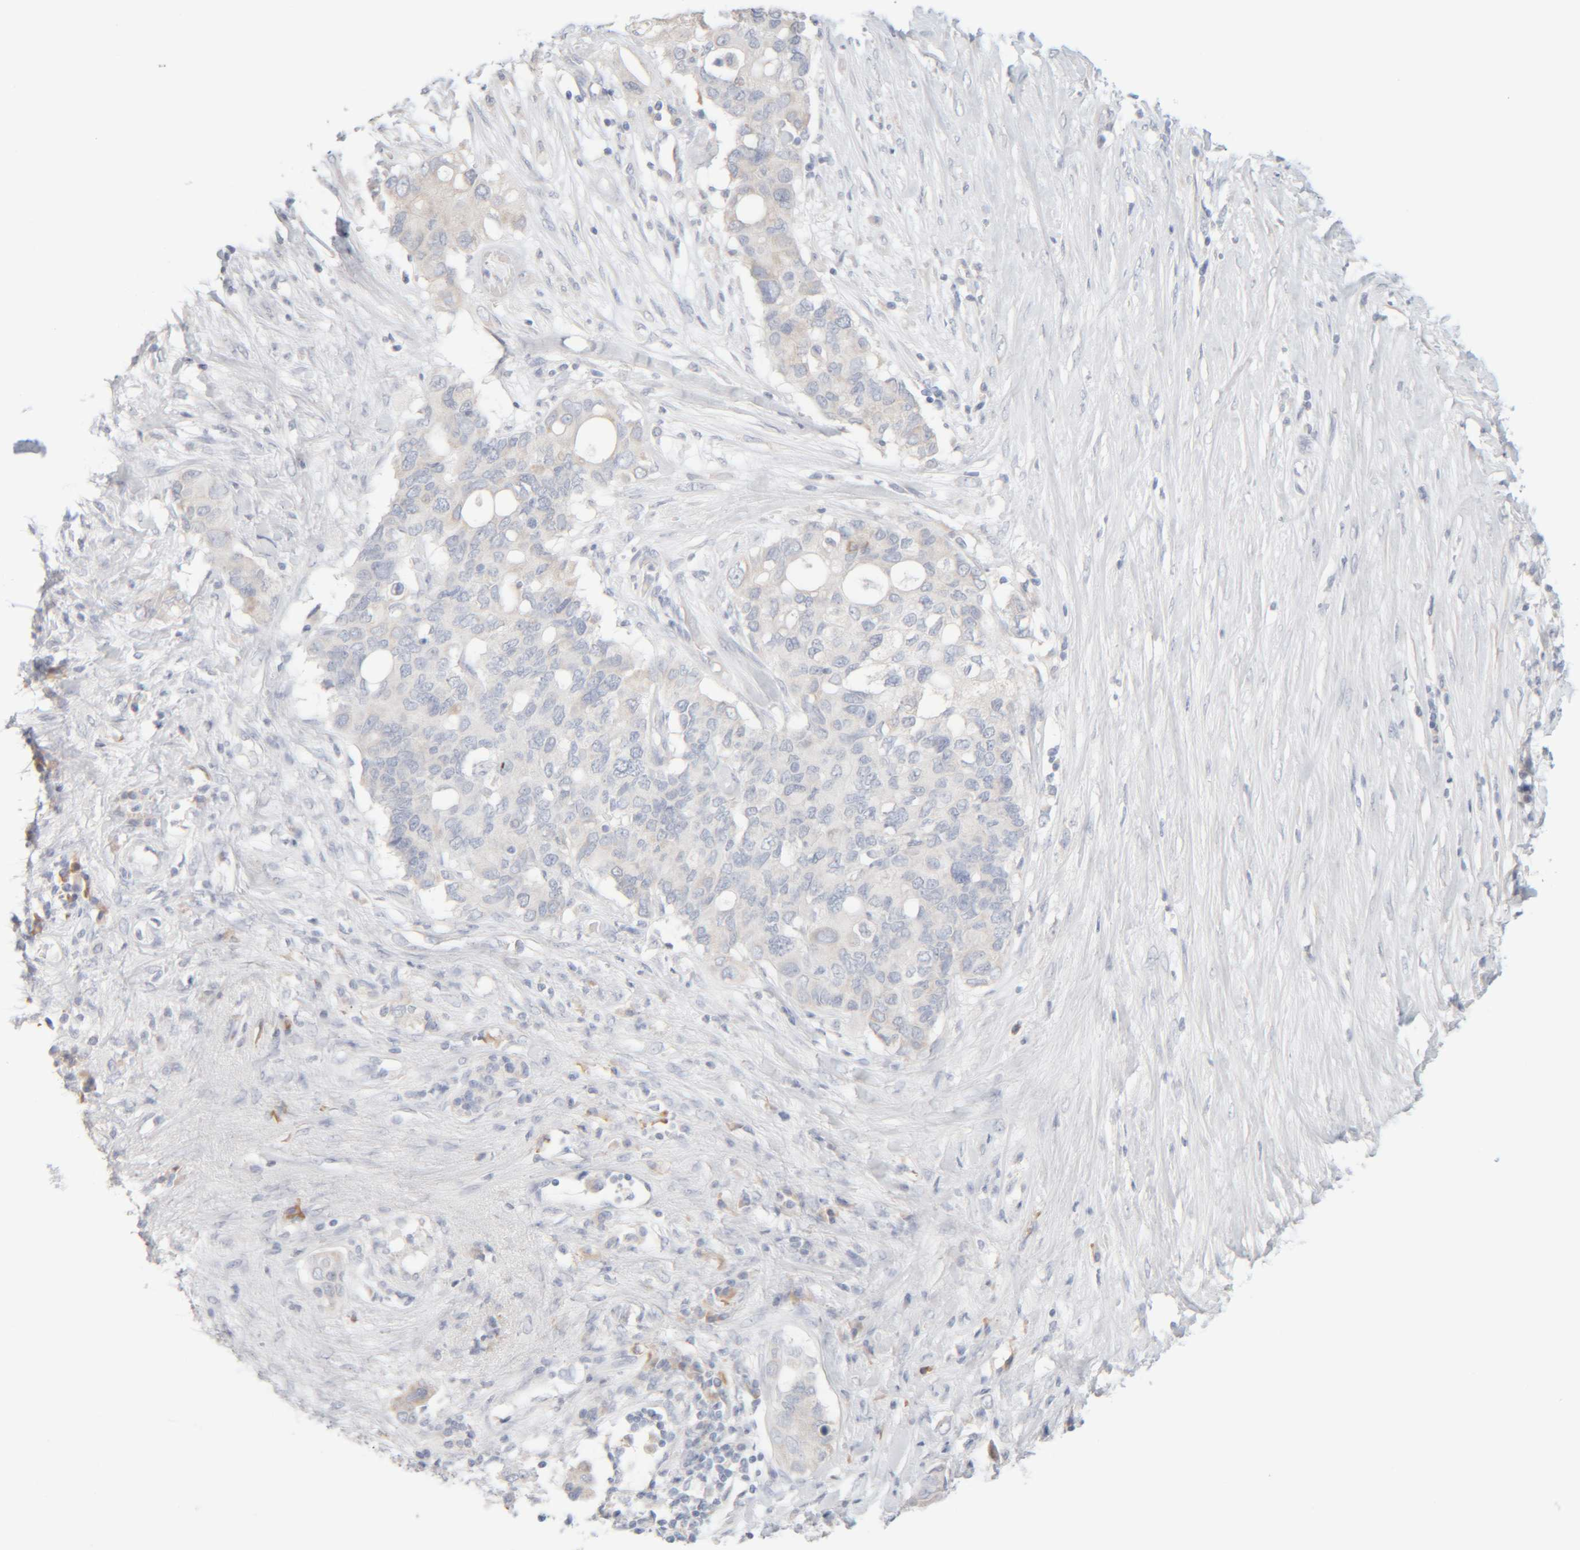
{"staining": {"intensity": "negative", "quantity": "none", "location": "none"}, "tissue": "pancreatic cancer", "cell_type": "Tumor cells", "image_type": "cancer", "snomed": [{"axis": "morphology", "description": "Adenocarcinoma, NOS"}, {"axis": "topography", "description": "Pancreas"}], "caption": "A photomicrograph of pancreatic cancer (adenocarcinoma) stained for a protein demonstrates no brown staining in tumor cells.", "gene": "RIDA", "patient": {"sex": "female", "age": 56}}